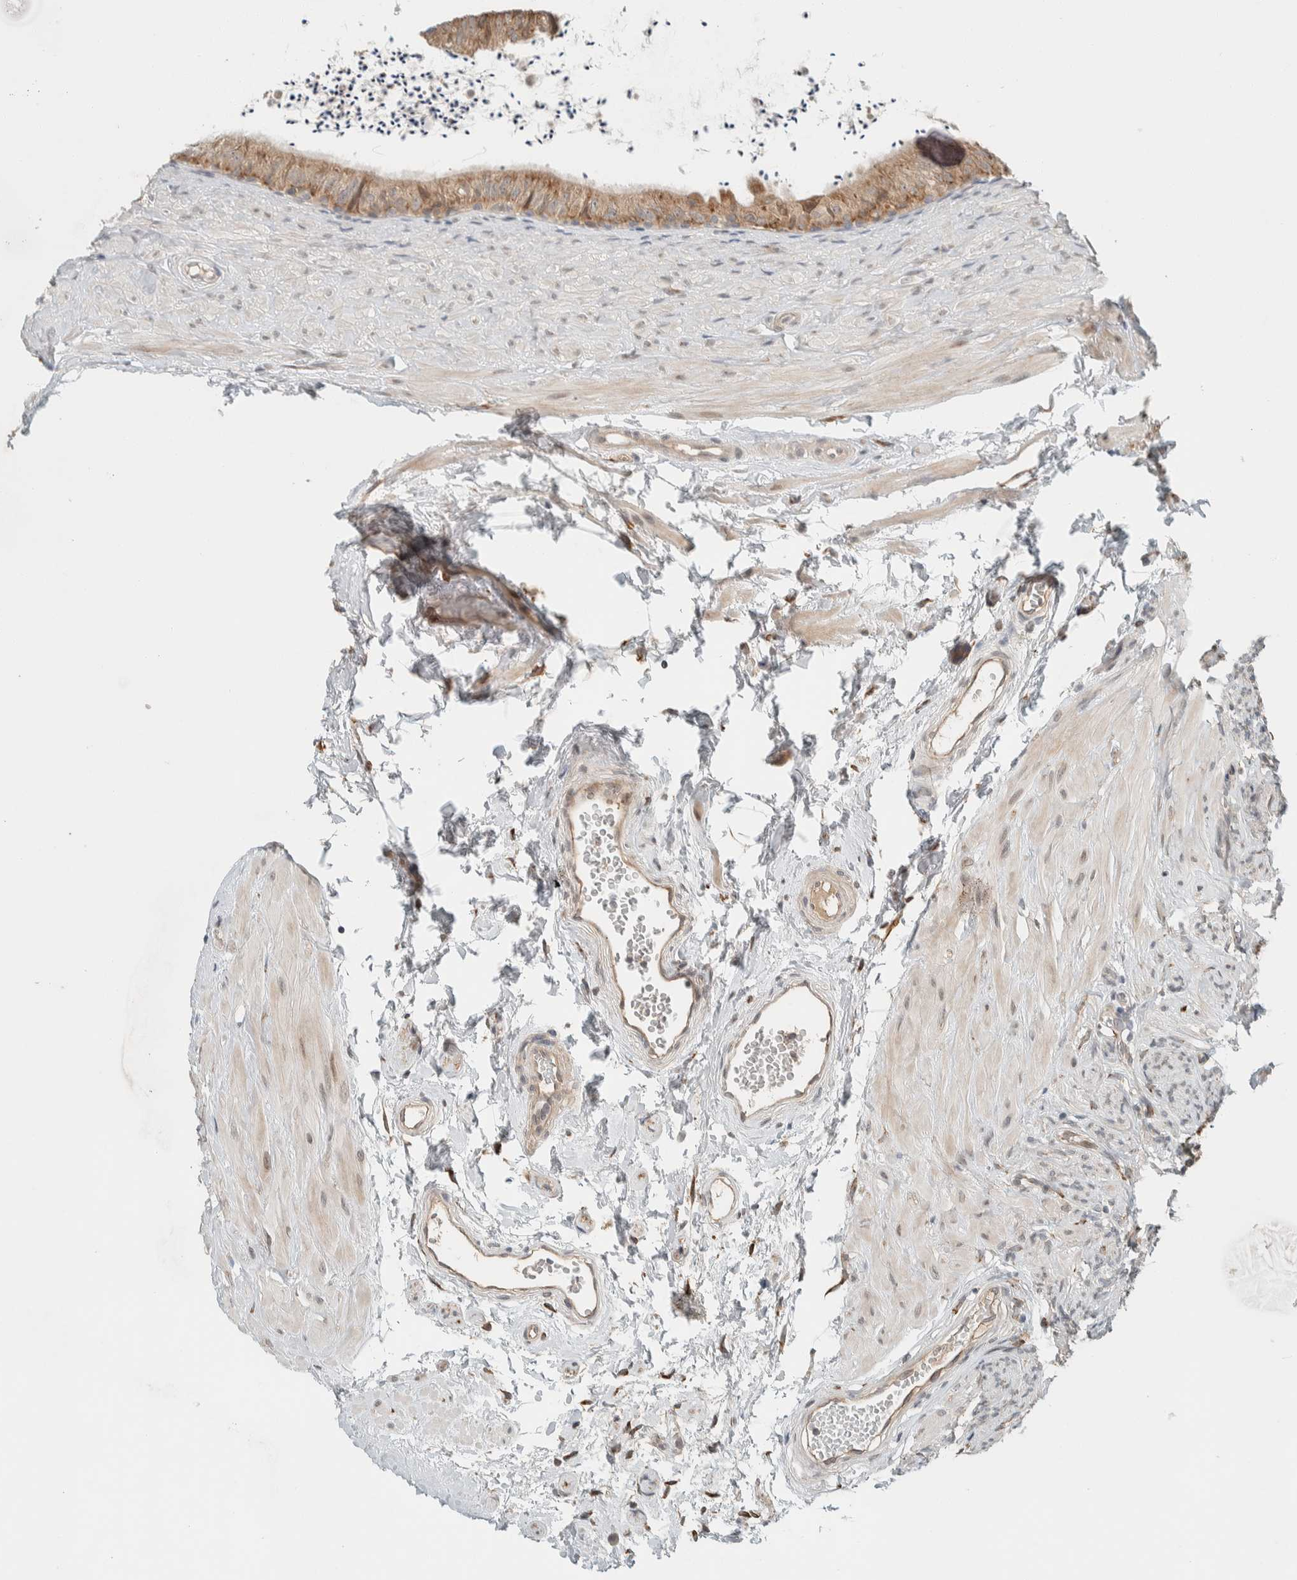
{"staining": {"intensity": "moderate", "quantity": ">75%", "location": "cytoplasmic/membranous"}, "tissue": "epididymis", "cell_type": "Glandular cells", "image_type": "normal", "snomed": [{"axis": "morphology", "description": "Normal tissue, NOS"}, {"axis": "topography", "description": "Epididymis"}], "caption": "Protein analysis of benign epididymis exhibits moderate cytoplasmic/membranous expression in approximately >75% of glandular cells. (DAB IHC, brown staining for protein, blue staining for nuclei).", "gene": "CTBP2", "patient": {"sex": "male", "age": 56}}